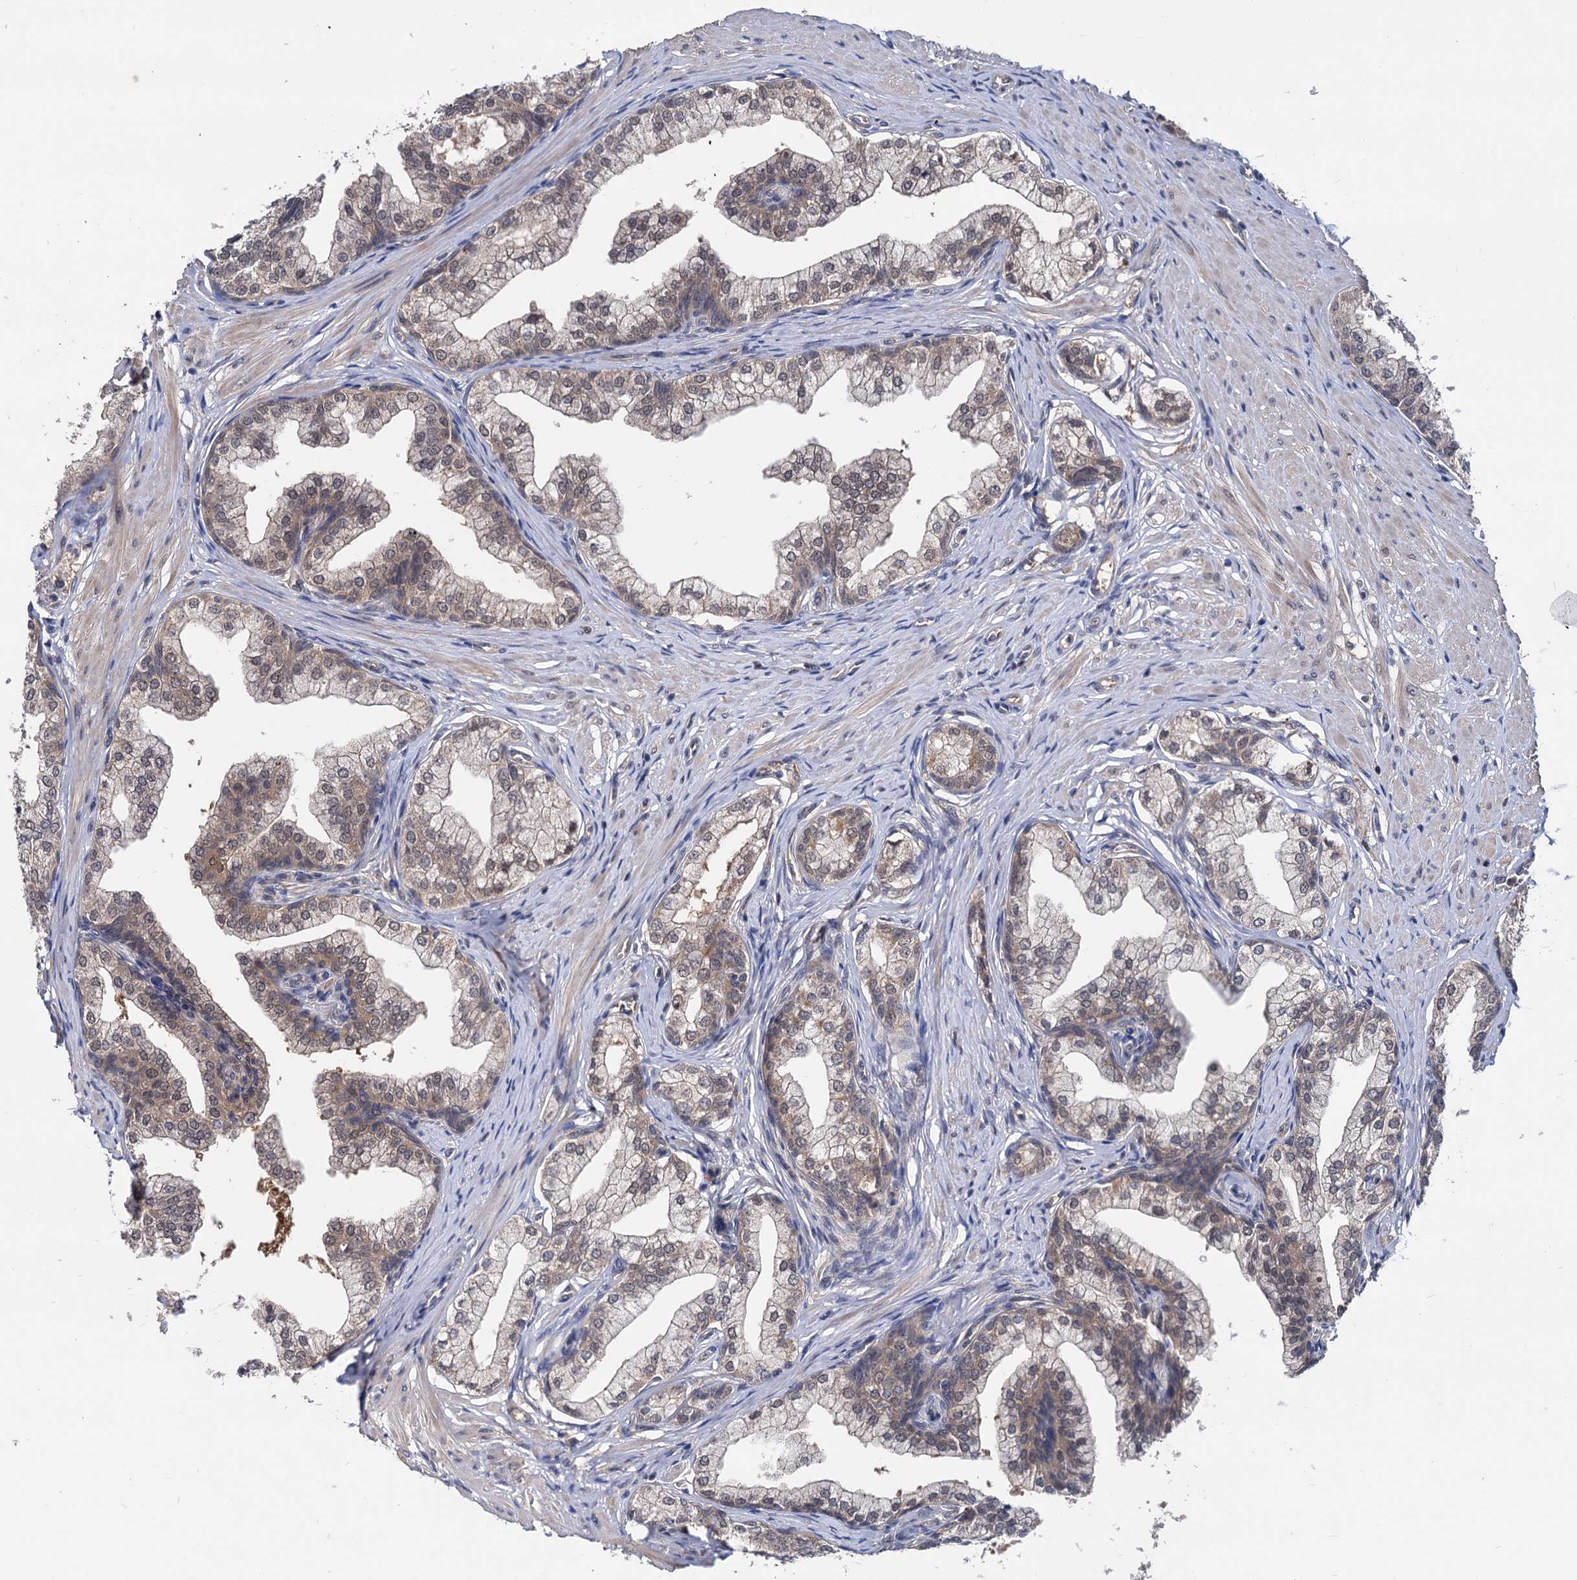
{"staining": {"intensity": "weak", "quantity": "25%-75%", "location": "cytoplasmic/membranous"}, "tissue": "prostate", "cell_type": "Glandular cells", "image_type": "normal", "snomed": [{"axis": "morphology", "description": "Normal tissue, NOS"}, {"axis": "topography", "description": "Prostate"}], "caption": "A low amount of weak cytoplasmic/membranous positivity is appreciated in about 25%-75% of glandular cells in benign prostate.", "gene": "PSMD4", "patient": {"sex": "male", "age": 60}}